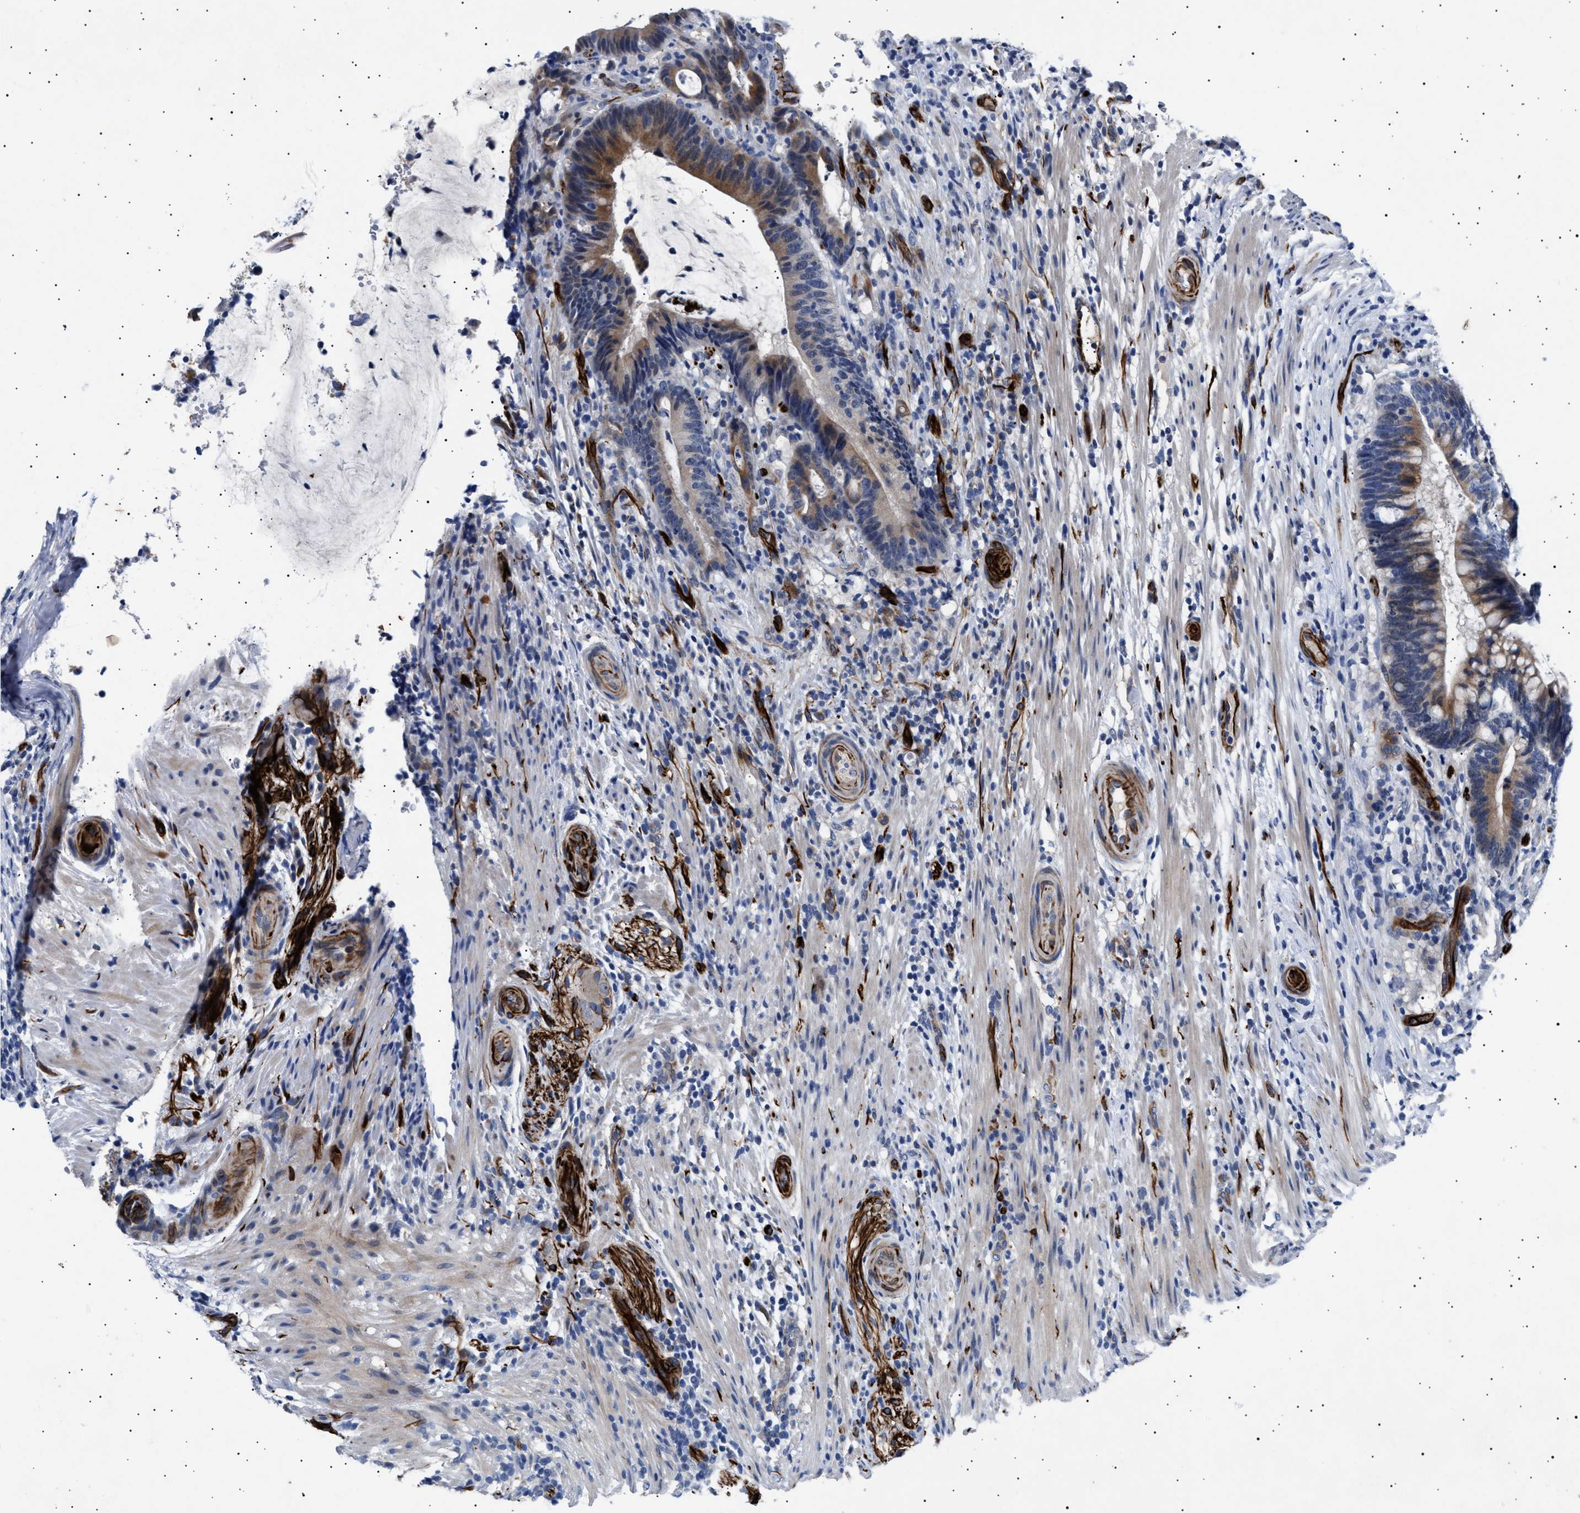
{"staining": {"intensity": "weak", "quantity": "<25%", "location": "cytoplasmic/membranous"}, "tissue": "colorectal cancer", "cell_type": "Tumor cells", "image_type": "cancer", "snomed": [{"axis": "morphology", "description": "Adenocarcinoma, NOS"}, {"axis": "topography", "description": "Colon"}], "caption": "Adenocarcinoma (colorectal) was stained to show a protein in brown. There is no significant staining in tumor cells.", "gene": "OLFML2A", "patient": {"sex": "female", "age": 66}}